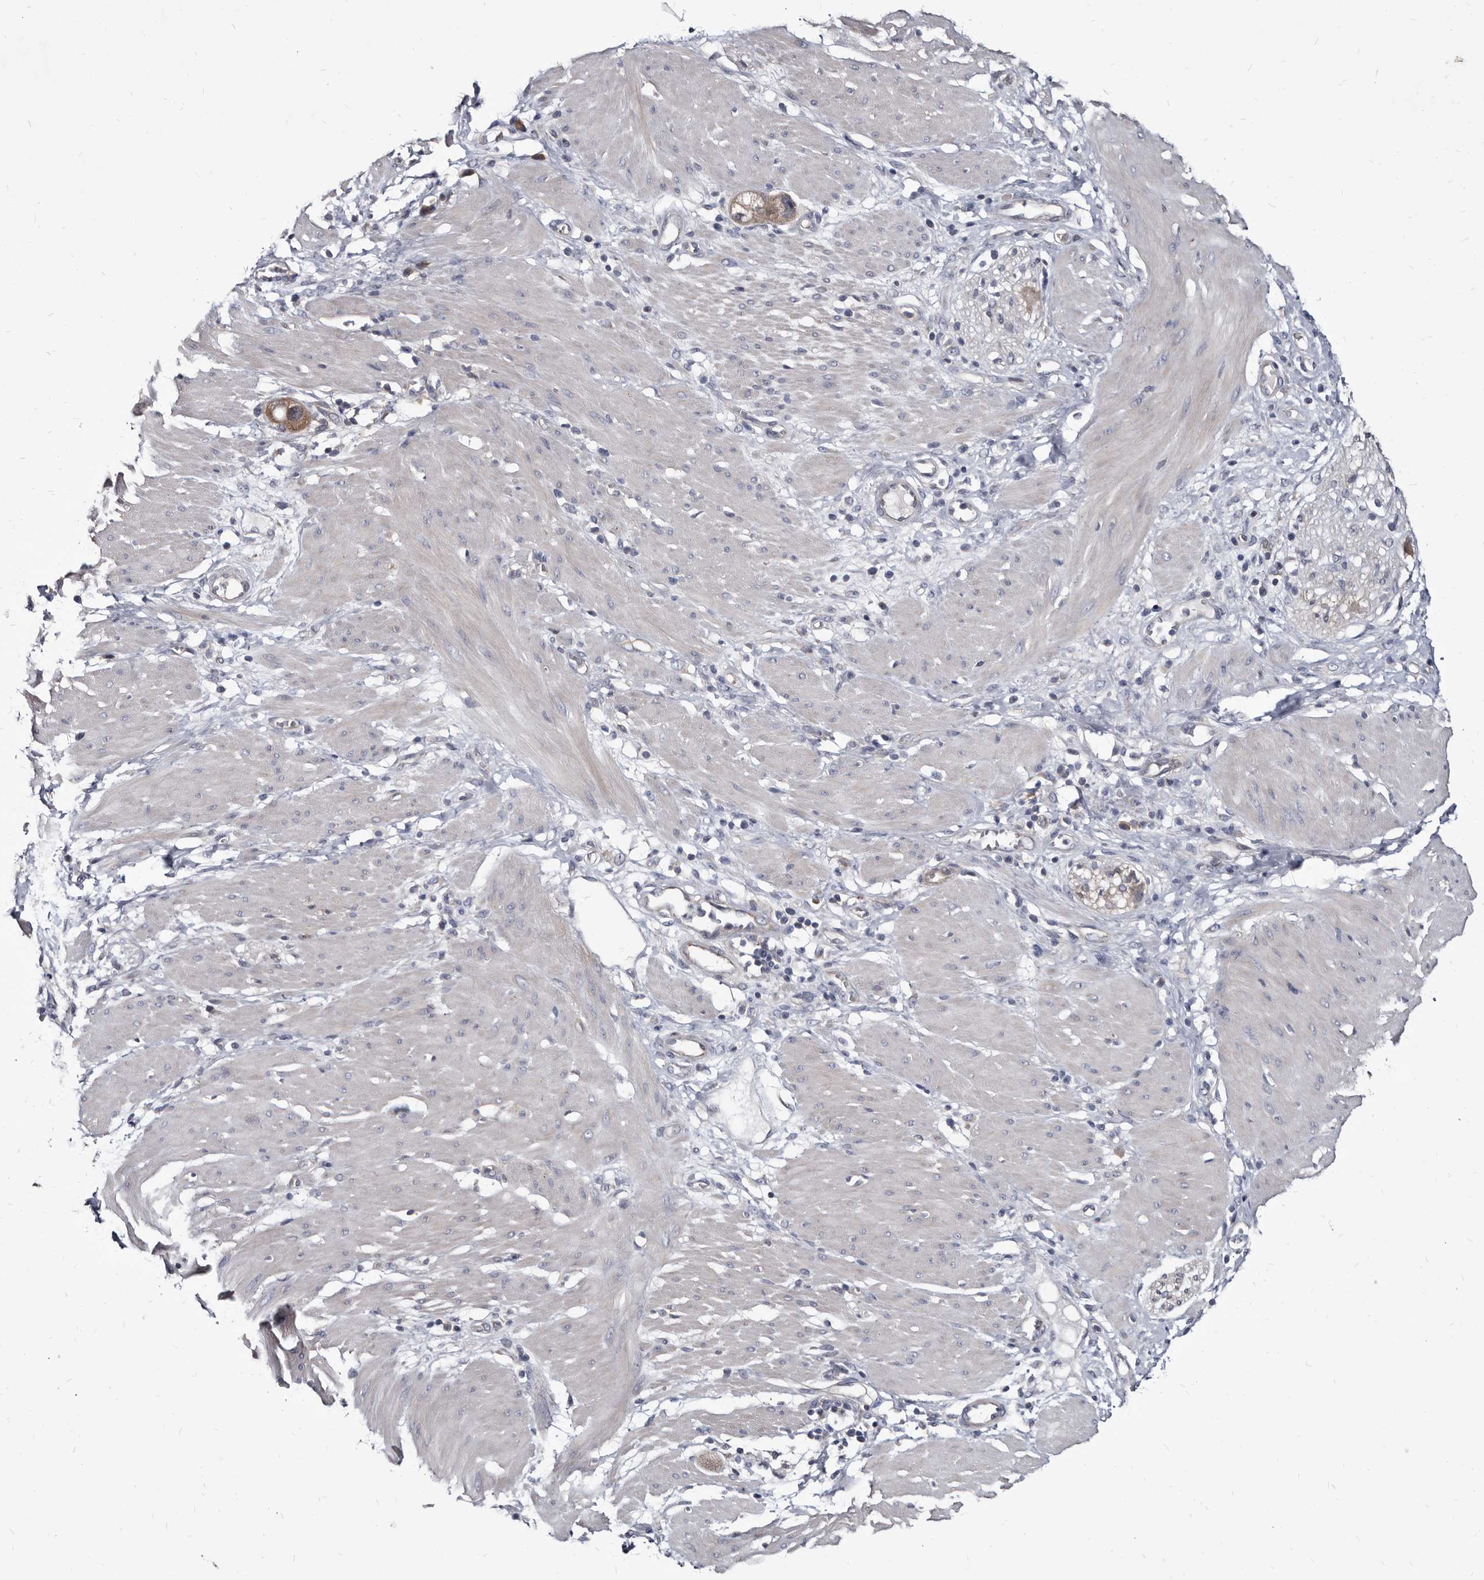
{"staining": {"intensity": "moderate", "quantity": "<25%", "location": "cytoplasmic/membranous"}, "tissue": "stomach cancer", "cell_type": "Tumor cells", "image_type": "cancer", "snomed": [{"axis": "morphology", "description": "Adenocarcinoma, NOS"}, {"axis": "topography", "description": "Stomach"}, {"axis": "topography", "description": "Stomach, lower"}], "caption": "Moderate cytoplasmic/membranous staining is present in about <25% of tumor cells in stomach cancer (adenocarcinoma).", "gene": "ABCF2", "patient": {"sex": "female", "age": 48}}